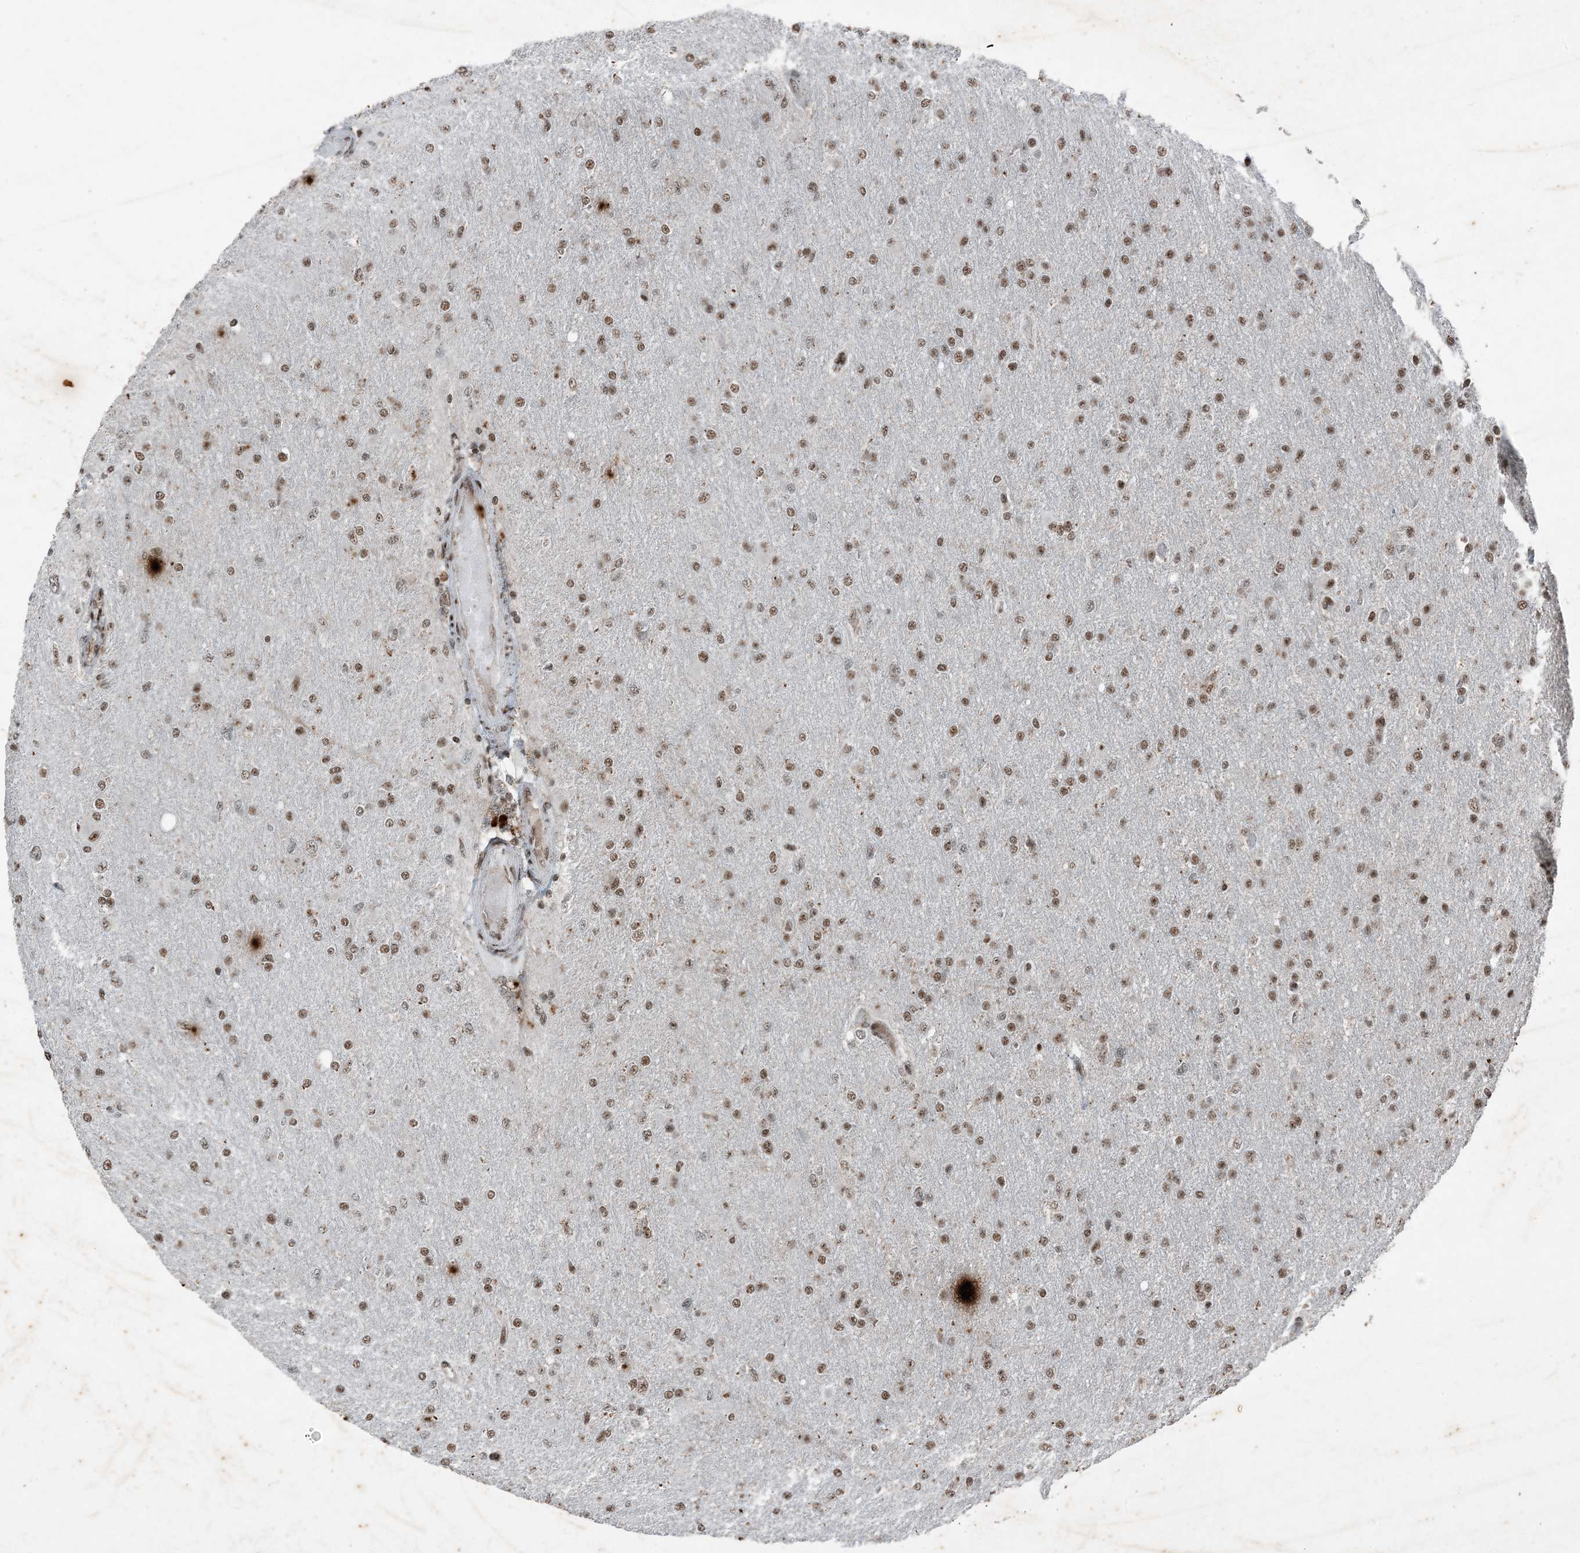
{"staining": {"intensity": "moderate", "quantity": ">75%", "location": "nuclear"}, "tissue": "glioma", "cell_type": "Tumor cells", "image_type": "cancer", "snomed": [{"axis": "morphology", "description": "Glioma, malignant, High grade"}, {"axis": "topography", "description": "Cerebral cortex"}], "caption": "Protein staining by IHC reveals moderate nuclear staining in approximately >75% of tumor cells in malignant high-grade glioma. The staining was performed using DAB to visualize the protein expression in brown, while the nuclei were stained in blue with hematoxylin (Magnification: 20x).", "gene": "TADA2B", "patient": {"sex": "female", "age": 36}}